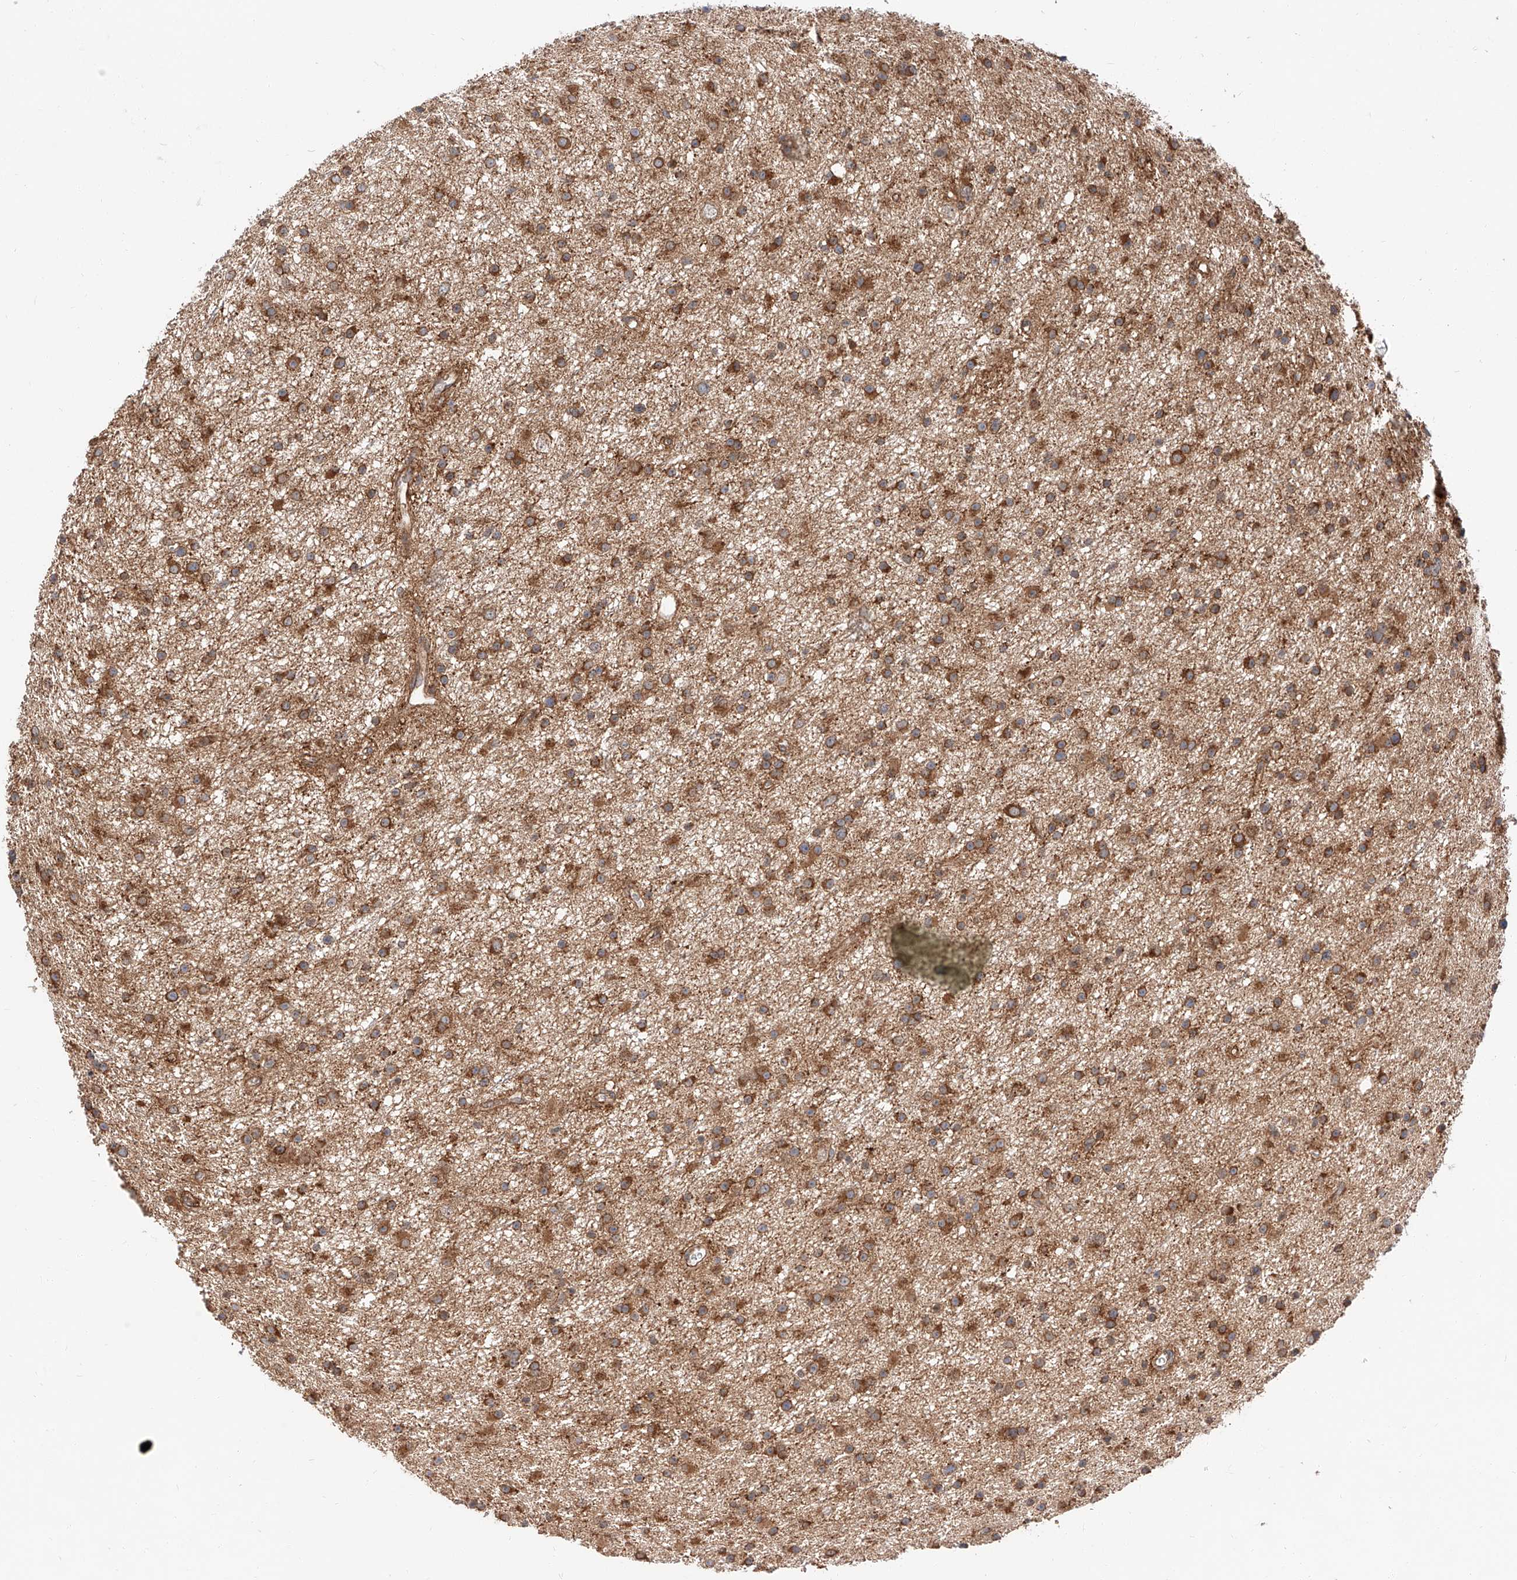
{"staining": {"intensity": "moderate", "quantity": ">75%", "location": "cytoplasmic/membranous"}, "tissue": "glioma", "cell_type": "Tumor cells", "image_type": "cancer", "snomed": [{"axis": "morphology", "description": "Glioma, malignant, Low grade"}, {"axis": "topography", "description": "Cerebral cortex"}], "caption": "High-magnification brightfield microscopy of glioma stained with DAB (3,3'-diaminobenzidine) (brown) and counterstained with hematoxylin (blue). tumor cells exhibit moderate cytoplasmic/membranous positivity is appreciated in about>75% of cells. Nuclei are stained in blue.", "gene": "ISCA2", "patient": {"sex": "female", "age": 39}}